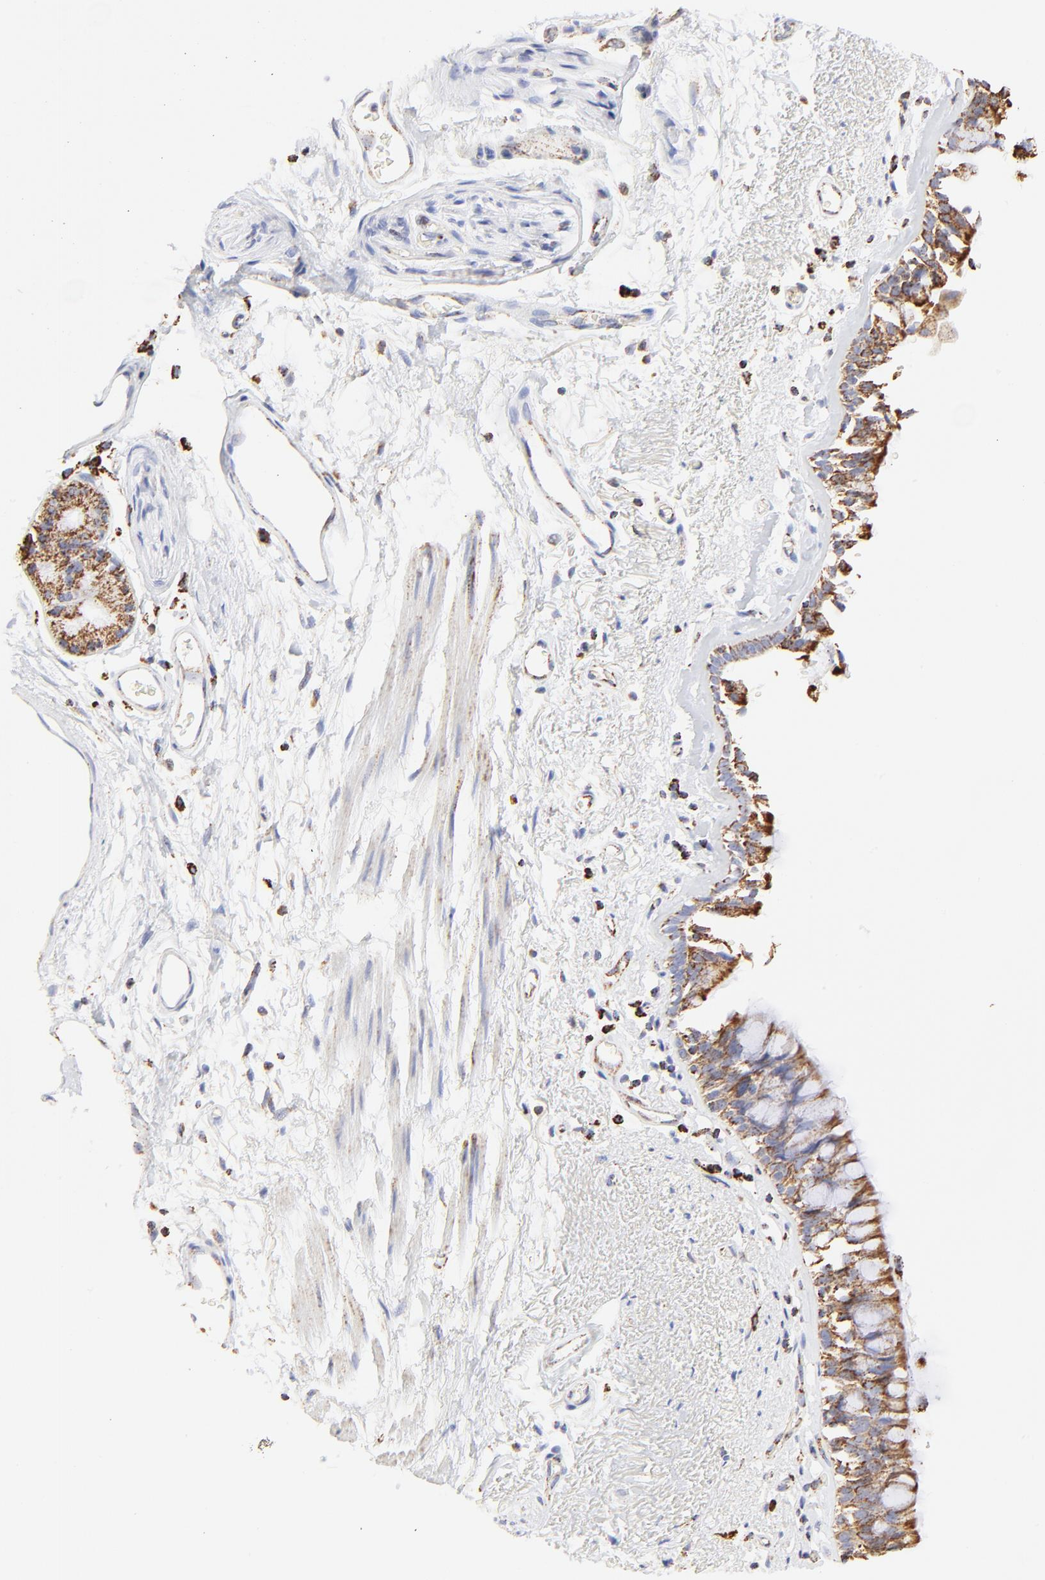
{"staining": {"intensity": "moderate", "quantity": ">75%", "location": "cytoplasmic/membranous"}, "tissue": "bronchus", "cell_type": "Respiratory epithelial cells", "image_type": "normal", "snomed": [{"axis": "morphology", "description": "Normal tissue, NOS"}, {"axis": "morphology", "description": "Adenocarcinoma, NOS"}, {"axis": "topography", "description": "Bronchus"}, {"axis": "topography", "description": "Lung"}], "caption": "Moderate cytoplasmic/membranous protein expression is seen in approximately >75% of respiratory epithelial cells in bronchus. The staining is performed using DAB brown chromogen to label protein expression. The nuclei are counter-stained blue using hematoxylin.", "gene": "COX4I1", "patient": {"sex": "male", "age": 71}}